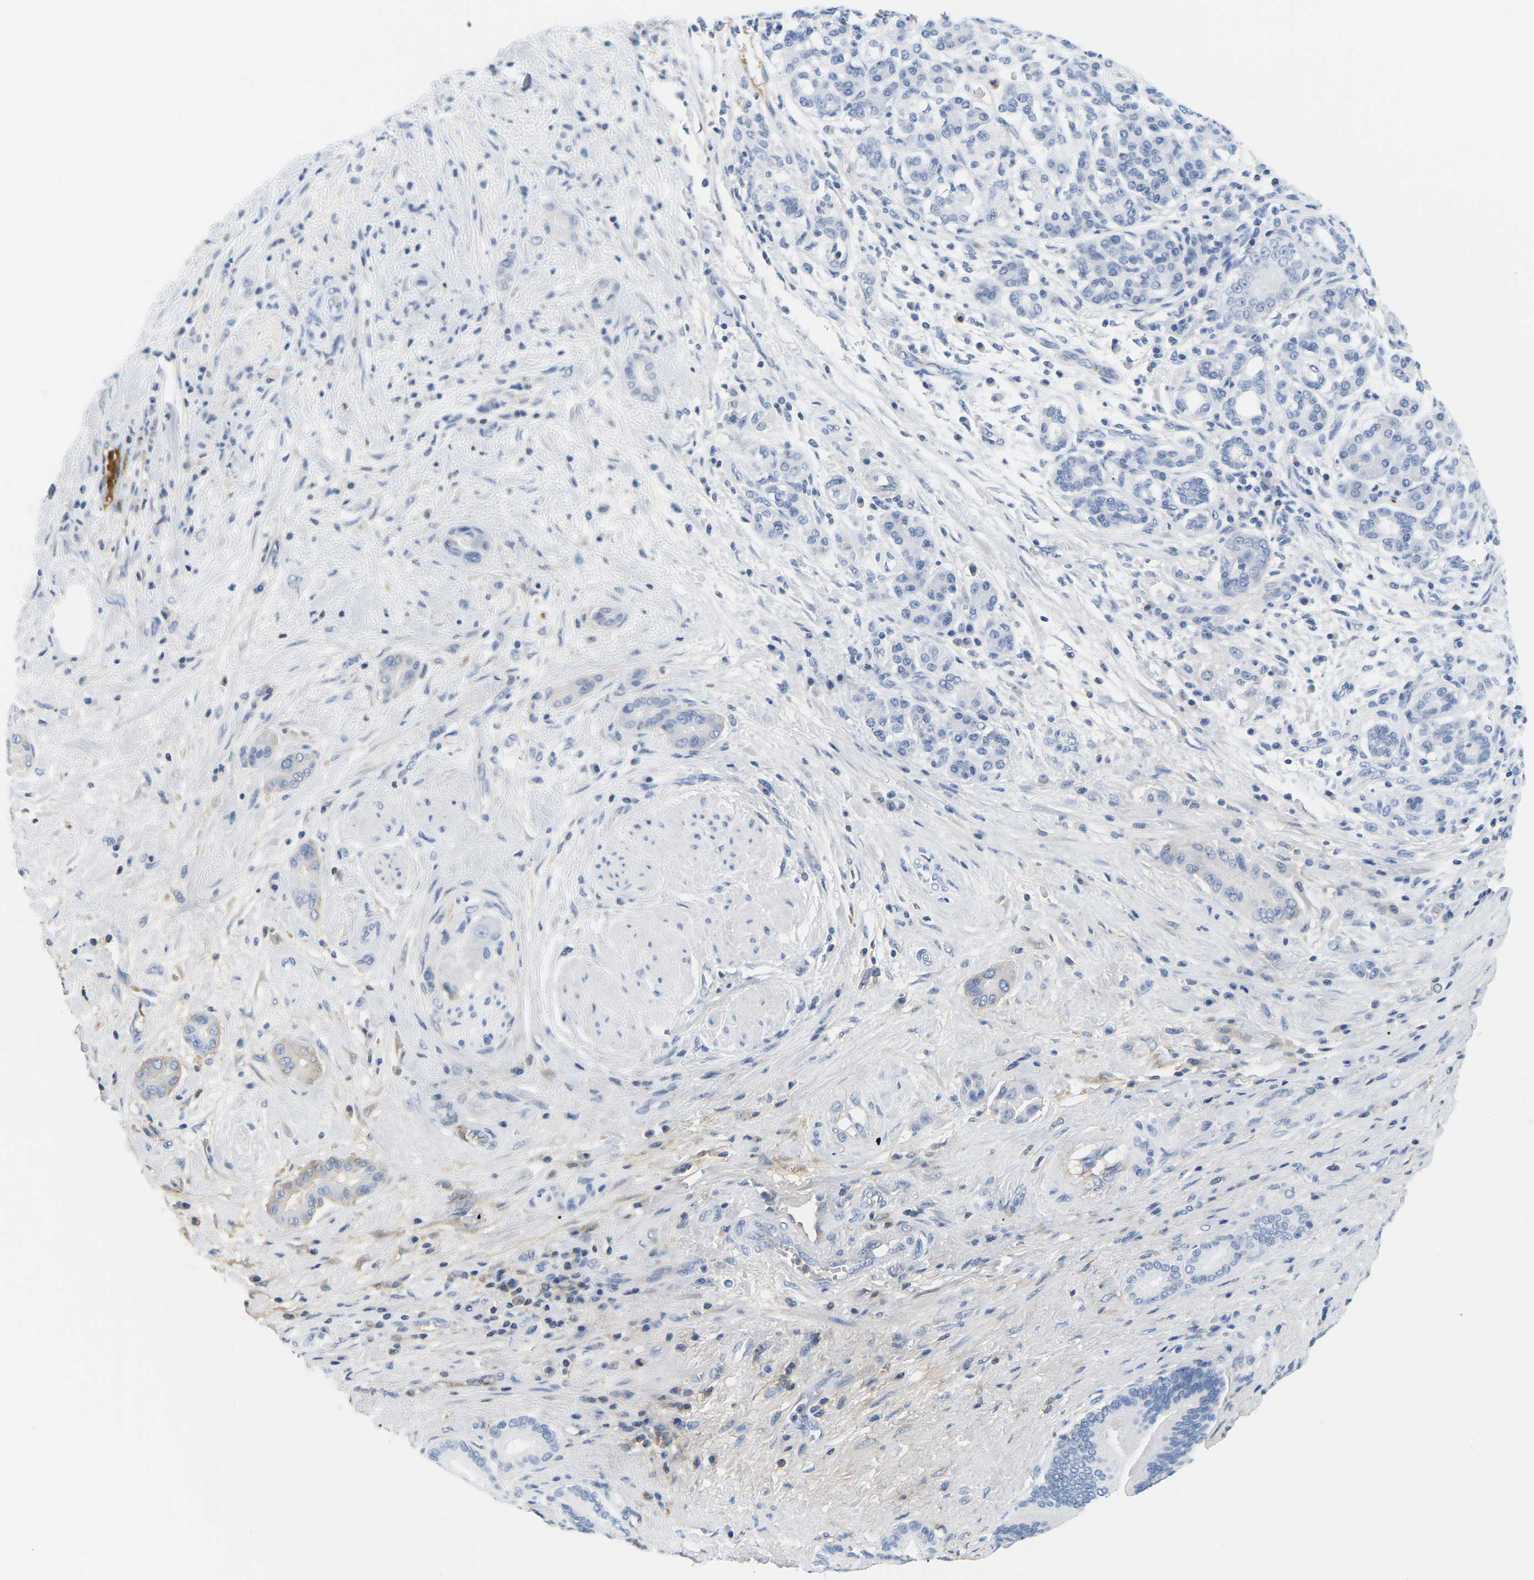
{"staining": {"intensity": "negative", "quantity": "none", "location": "none"}, "tissue": "pancreatic cancer", "cell_type": "Tumor cells", "image_type": "cancer", "snomed": [{"axis": "morphology", "description": "Normal tissue, NOS"}, {"axis": "morphology", "description": "Adenocarcinoma, NOS"}, {"axis": "topography", "description": "Pancreas"}], "caption": "This micrograph is of adenocarcinoma (pancreatic) stained with immunohistochemistry (IHC) to label a protein in brown with the nuclei are counter-stained blue. There is no expression in tumor cells.", "gene": "APOB", "patient": {"sex": "male", "age": 63}}